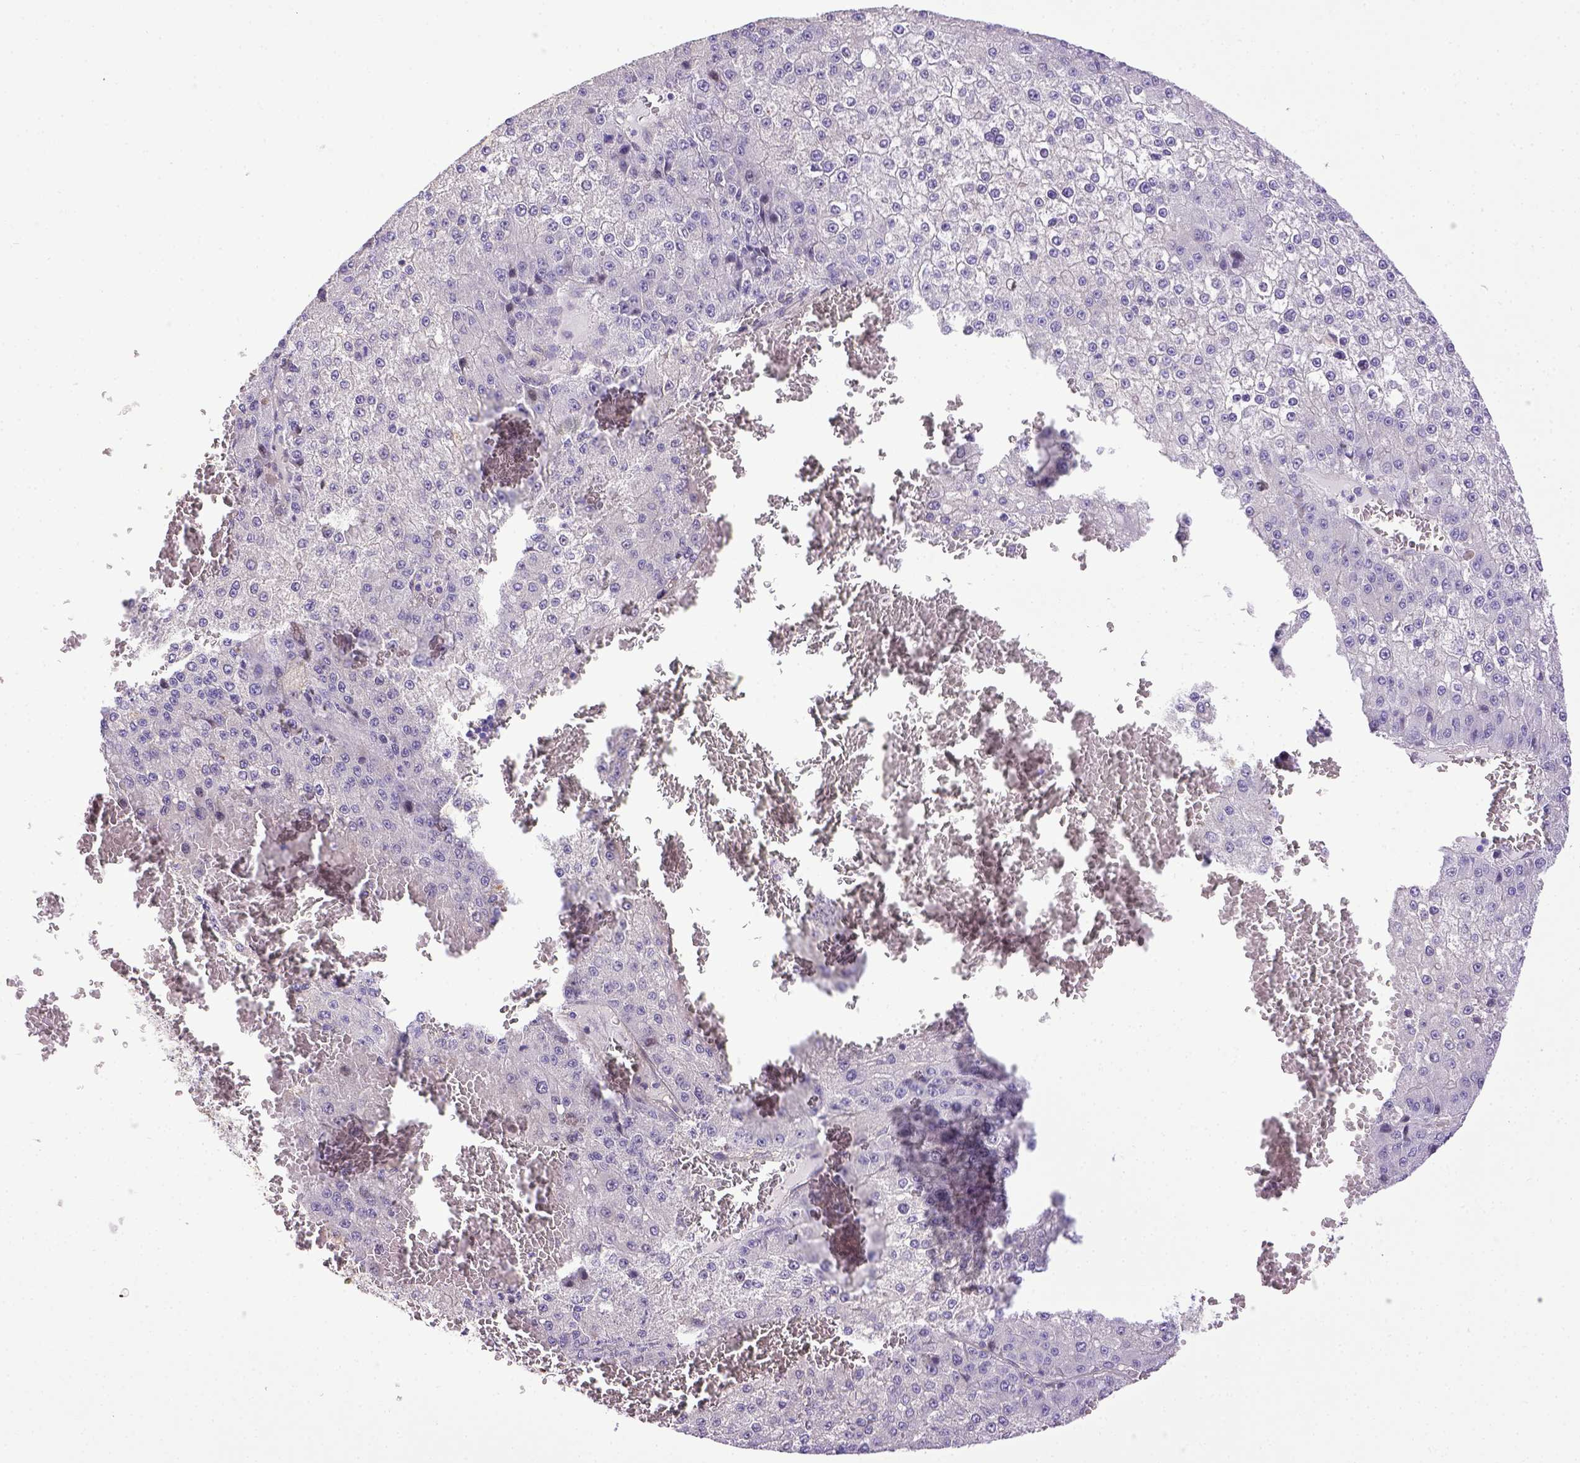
{"staining": {"intensity": "negative", "quantity": "none", "location": "none"}, "tissue": "liver cancer", "cell_type": "Tumor cells", "image_type": "cancer", "snomed": [{"axis": "morphology", "description": "Carcinoma, Hepatocellular, NOS"}, {"axis": "topography", "description": "Liver"}], "caption": "Tumor cells show no significant positivity in liver cancer (hepatocellular carcinoma).", "gene": "CD40", "patient": {"sex": "female", "age": 73}}